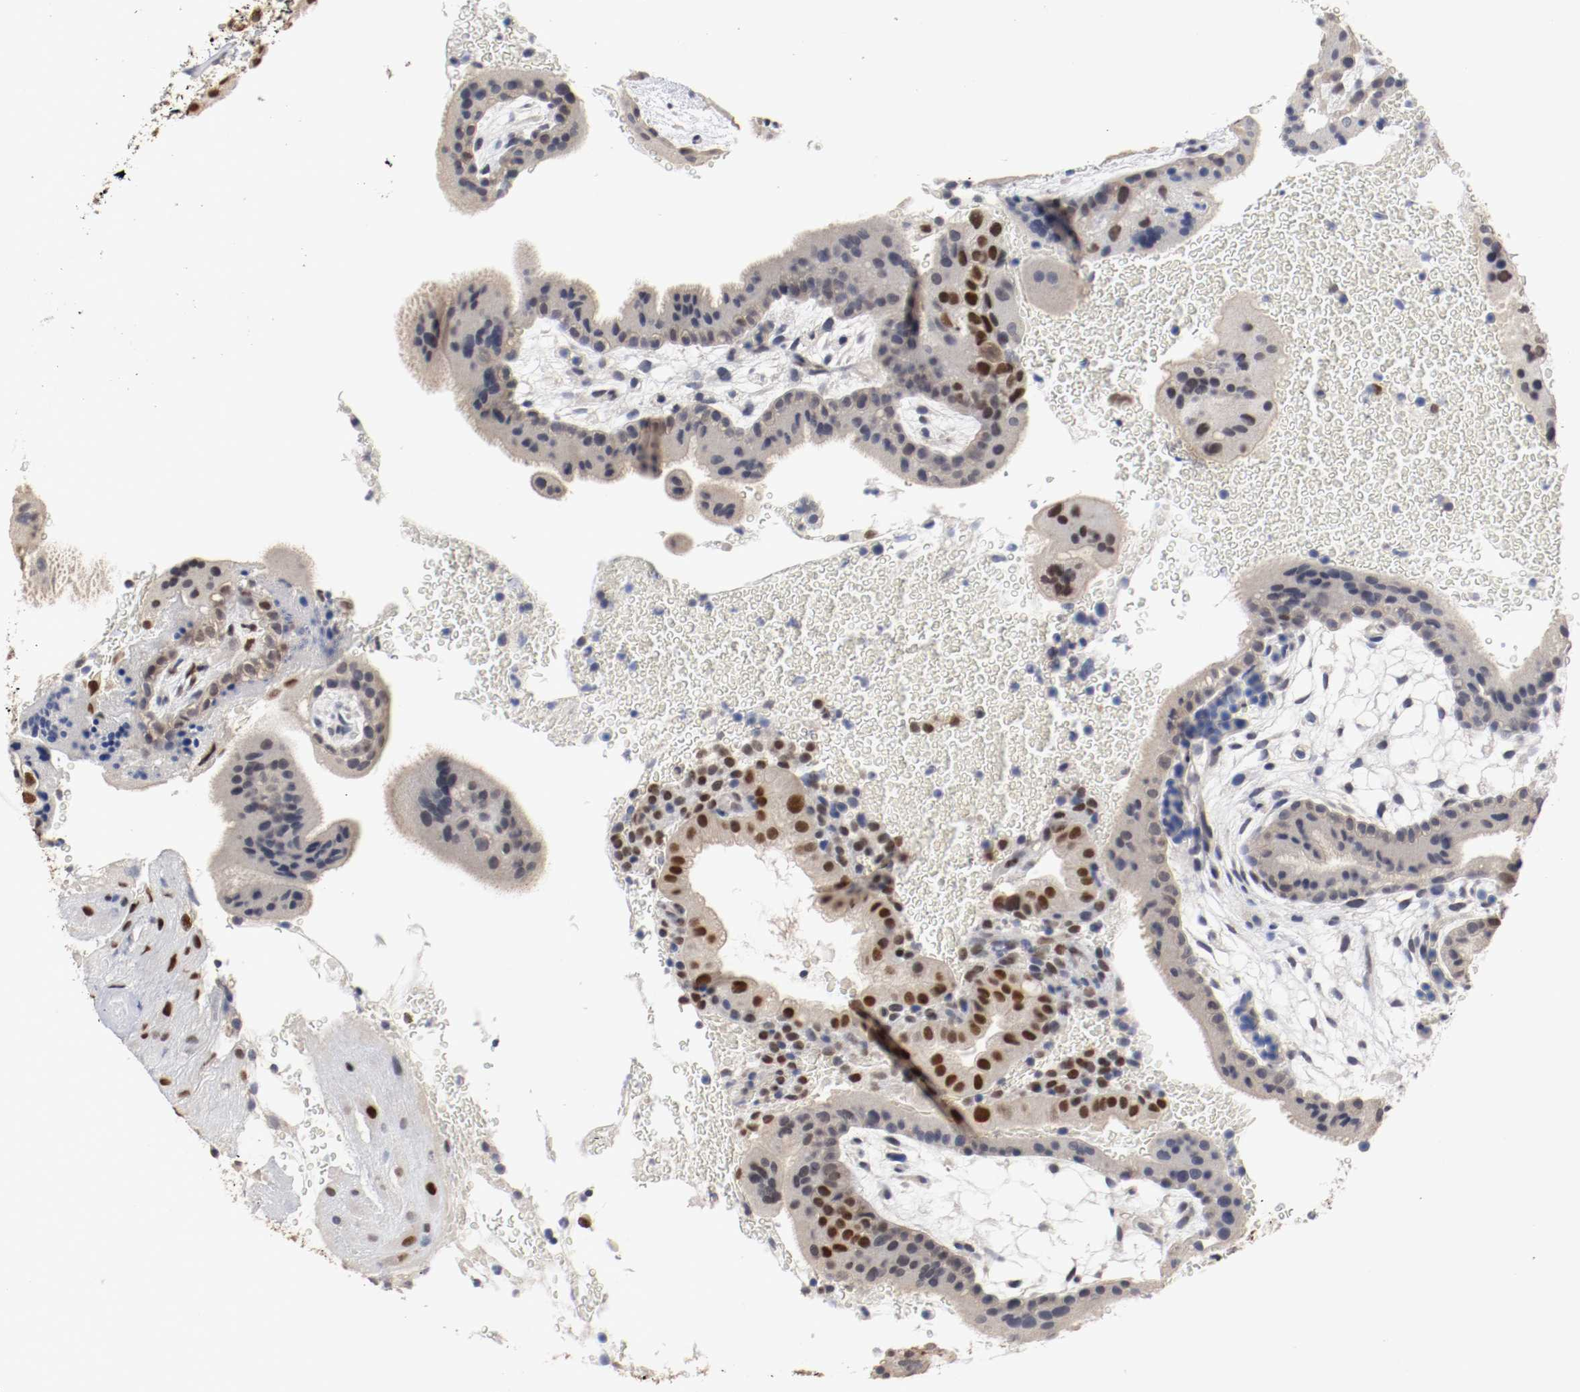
{"staining": {"intensity": "strong", "quantity": "<25%", "location": "nuclear"}, "tissue": "placenta", "cell_type": "Trophoblastic cells", "image_type": "normal", "snomed": [{"axis": "morphology", "description": "Normal tissue, NOS"}, {"axis": "topography", "description": "Placenta"}], "caption": "Immunohistochemical staining of benign human placenta exhibits strong nuclear protein expression in about <25% of trophoblastic cells. (brown staining indicates protein expression, while blue staining denotes nuclei).", "gene": "FOSL2", "patient": {"sex": "female", "age": 19}}